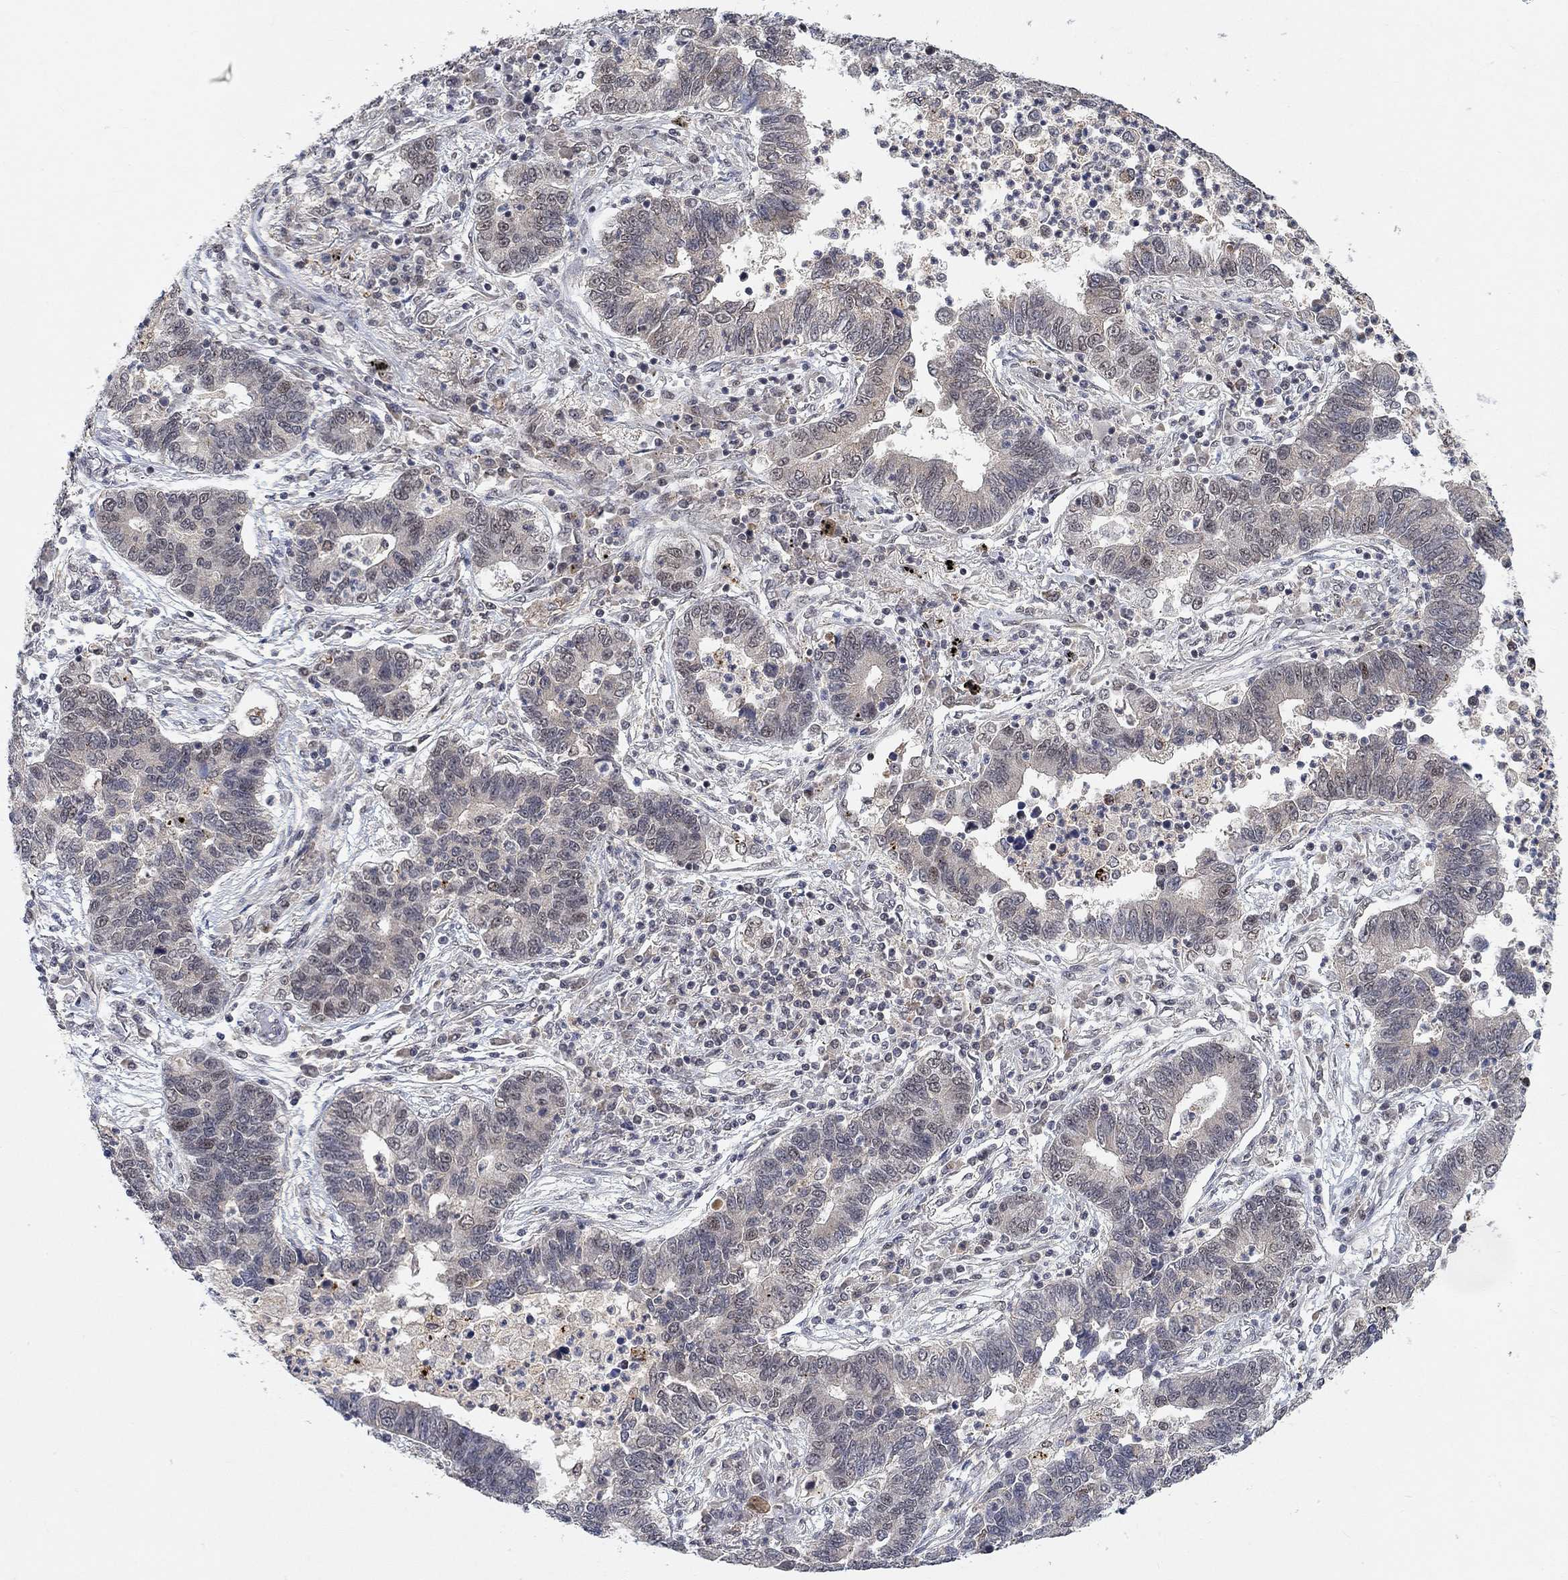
{"staining": {"intensity": "negative", "quantity": "none", "location": "none"}, "tissue": "lung cancer", "cell_type": "Tumor cells", "image_type": "cancer", "snomed": [{"axis": "morphology", "description": "Adenocarcinoma, NOS"}, {"axis": "topography", "description": "Lung"}], "caption": "Adenocarcinoma (lung) was stained to show a protein in brown. There is no significant expression in tumor cells.", "gene": "THAP8", "patient": {"sex": "female", "age": 57}}